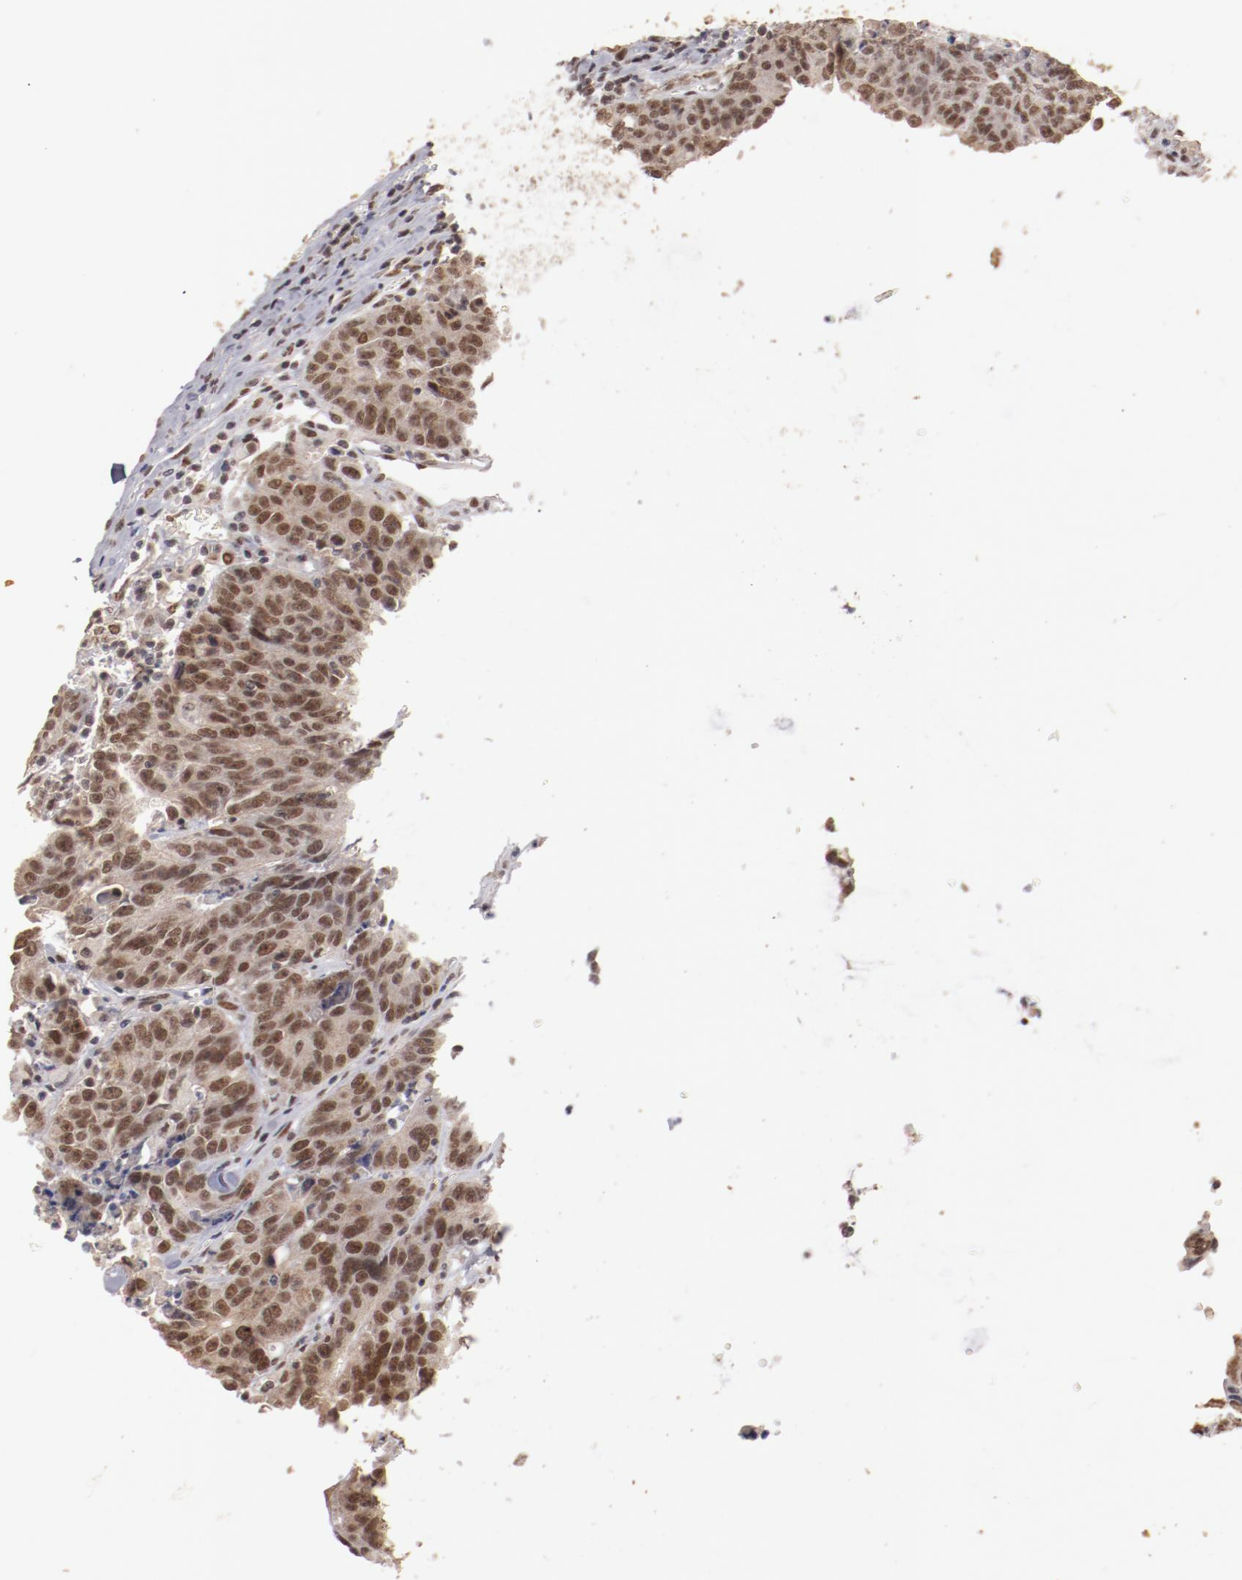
{"staining": {"intensity": "moderate", "quantity": ">75%", "location": "cytoplasmic/membranous,nuclear"}, "tissue": "colorectal cancer", "cell_type": "Tumor cells", "image_type": "cancer", "snomed": [{"axis": "morphology", "description": "Adenocarcinoma, NOS"}, {"axis": "topography", "description": "Colon"}], "caption": "Brown immunohistochemical staining in adenocarcinoma (colorectal) reveals moderate cytoplasmic/membranous and nuclear expression in about >75% of tumor cells. Immunohistochemistry (ihc) stains the protein in brown and the nuclei are stained blue.", "gene": "CLOCK", "patient": {"sex": "female", "age": 53}}